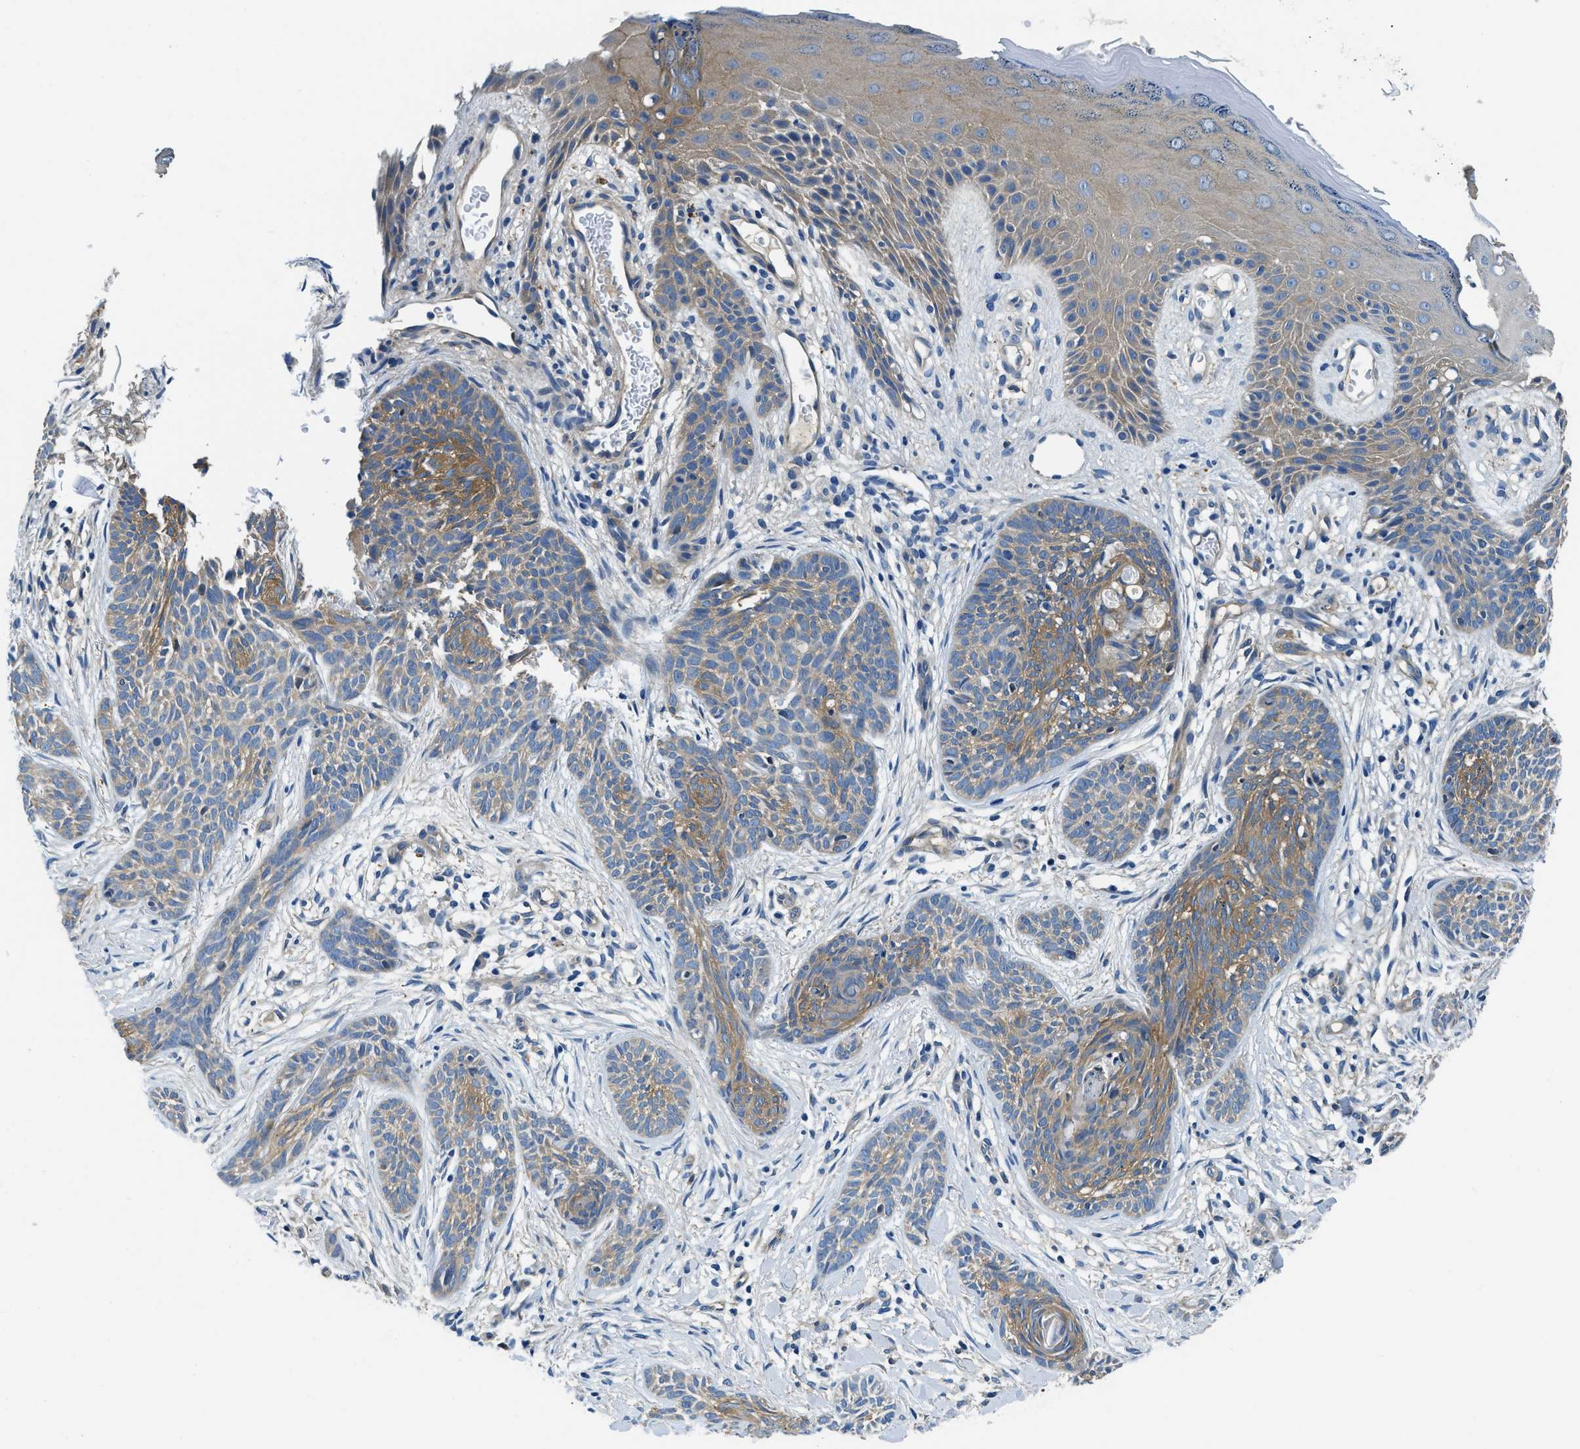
{"staining": {"intensity": "moderate", "quantity": ">75%", "location": "cytoplasmic/membranous"}, "tissue": "skin cancer", "cell_type": "Tumor cells", "image_type": "cancer", "snomed": [{"axis": "morphology", "description": "Basal cell carcinoma"}, {"axis": "topography", "description": "Skin"}], "caption": "An IHC histopathology image of neoplastic tissue is shown. Protein staining in brown shows moderate cytoplasmic/membranous positivity in skin cancer within tumor cells.", "gene": "TWF1", "patient": {"sex": "female", "age": 59}}